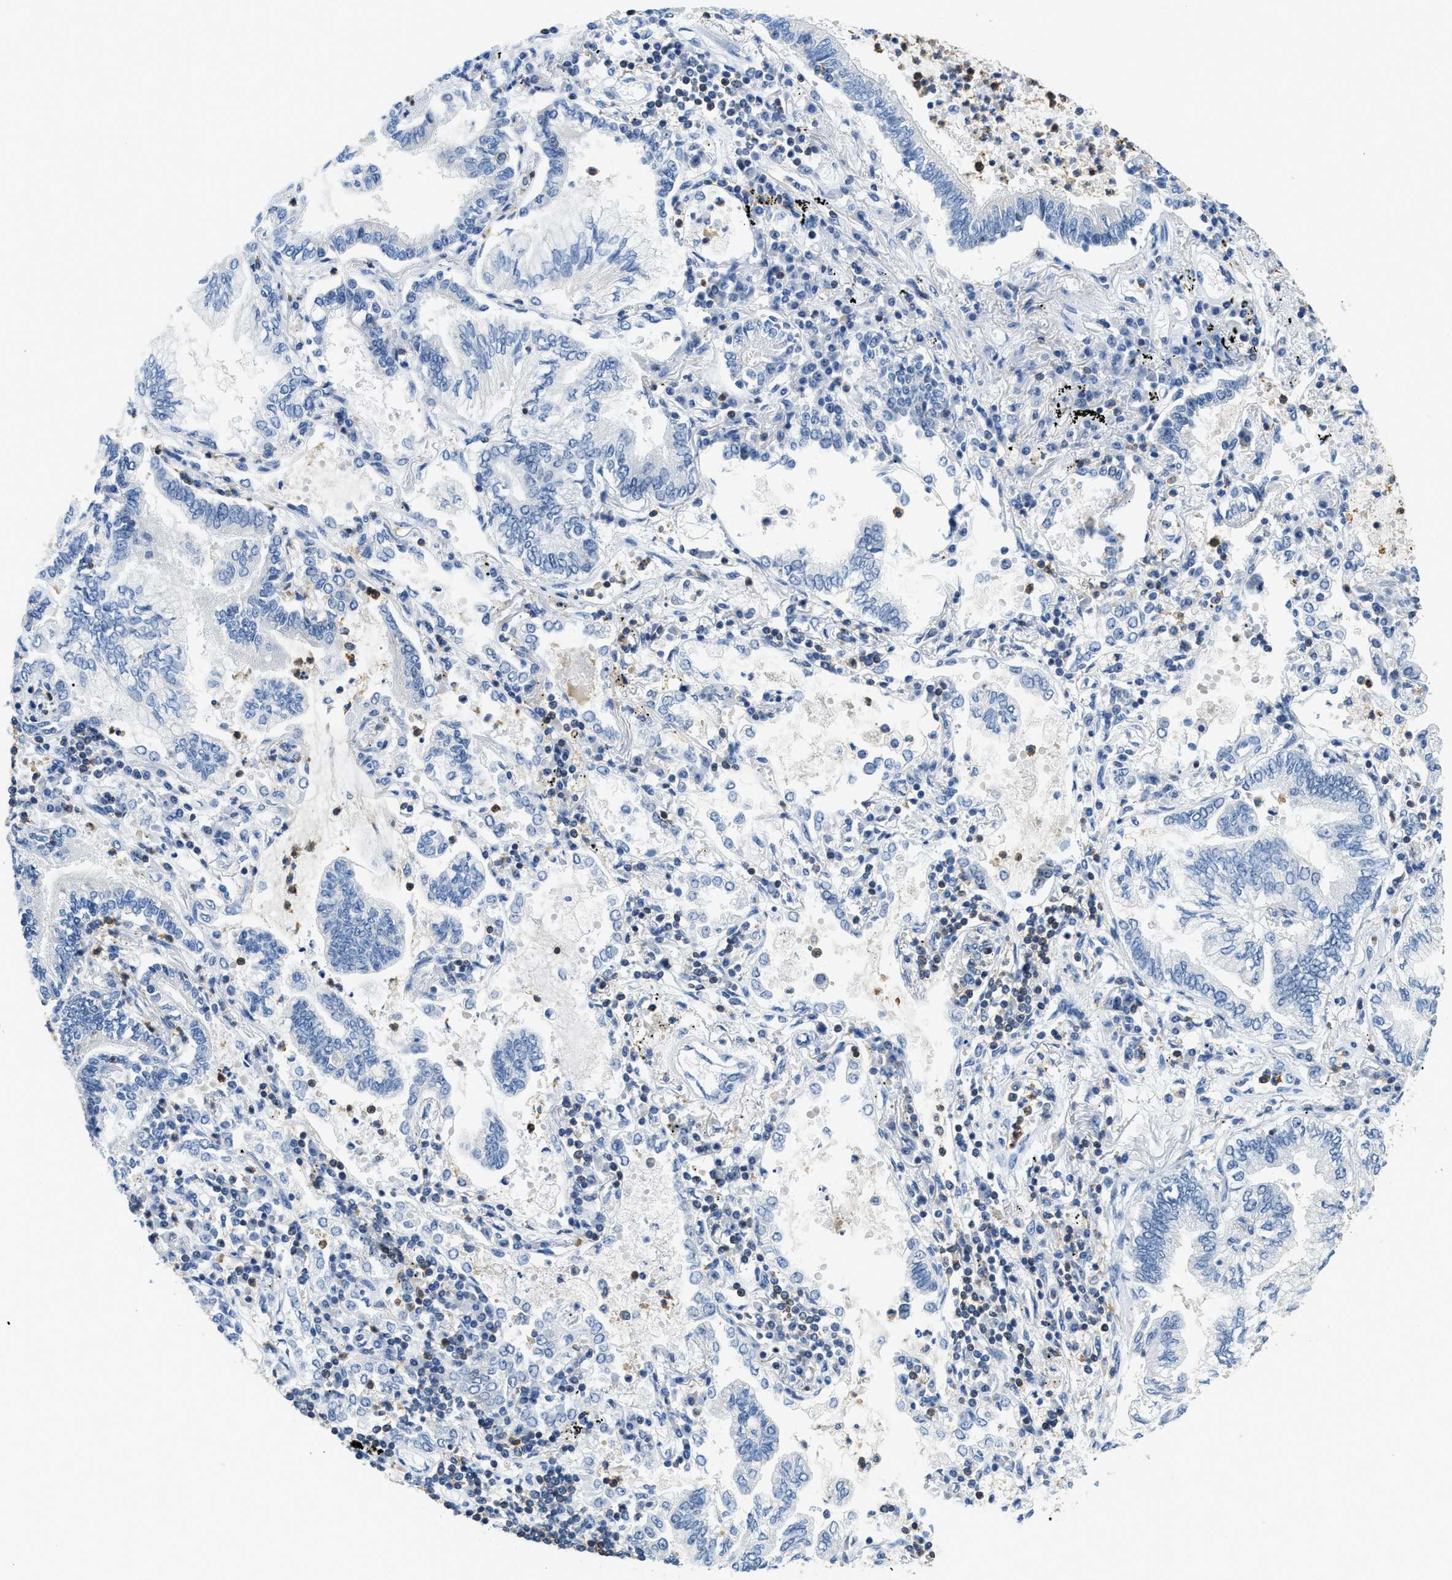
{"staining": {"intensity": "negative", "quantity": "none", "location": "none"}, "tissue": "lung cancer", "cell_type": "Tumor cells", "image_type": "cancer", "snomed": [{"axis": "morphology", "description": "Normal tissue, NOS"}, {"axis": "morphology", "description": "Adenocarcinoma, NOS"}, {"axis": "topography", "description": "Bronchus"}, {"axis": "topography", "description": "Lung"}], "caption": "A histopathology image of human lung cancer is negative for staining in tumor cells.", "gene": "FAM151A", "patient": {"sex": "female", "age": 70}}